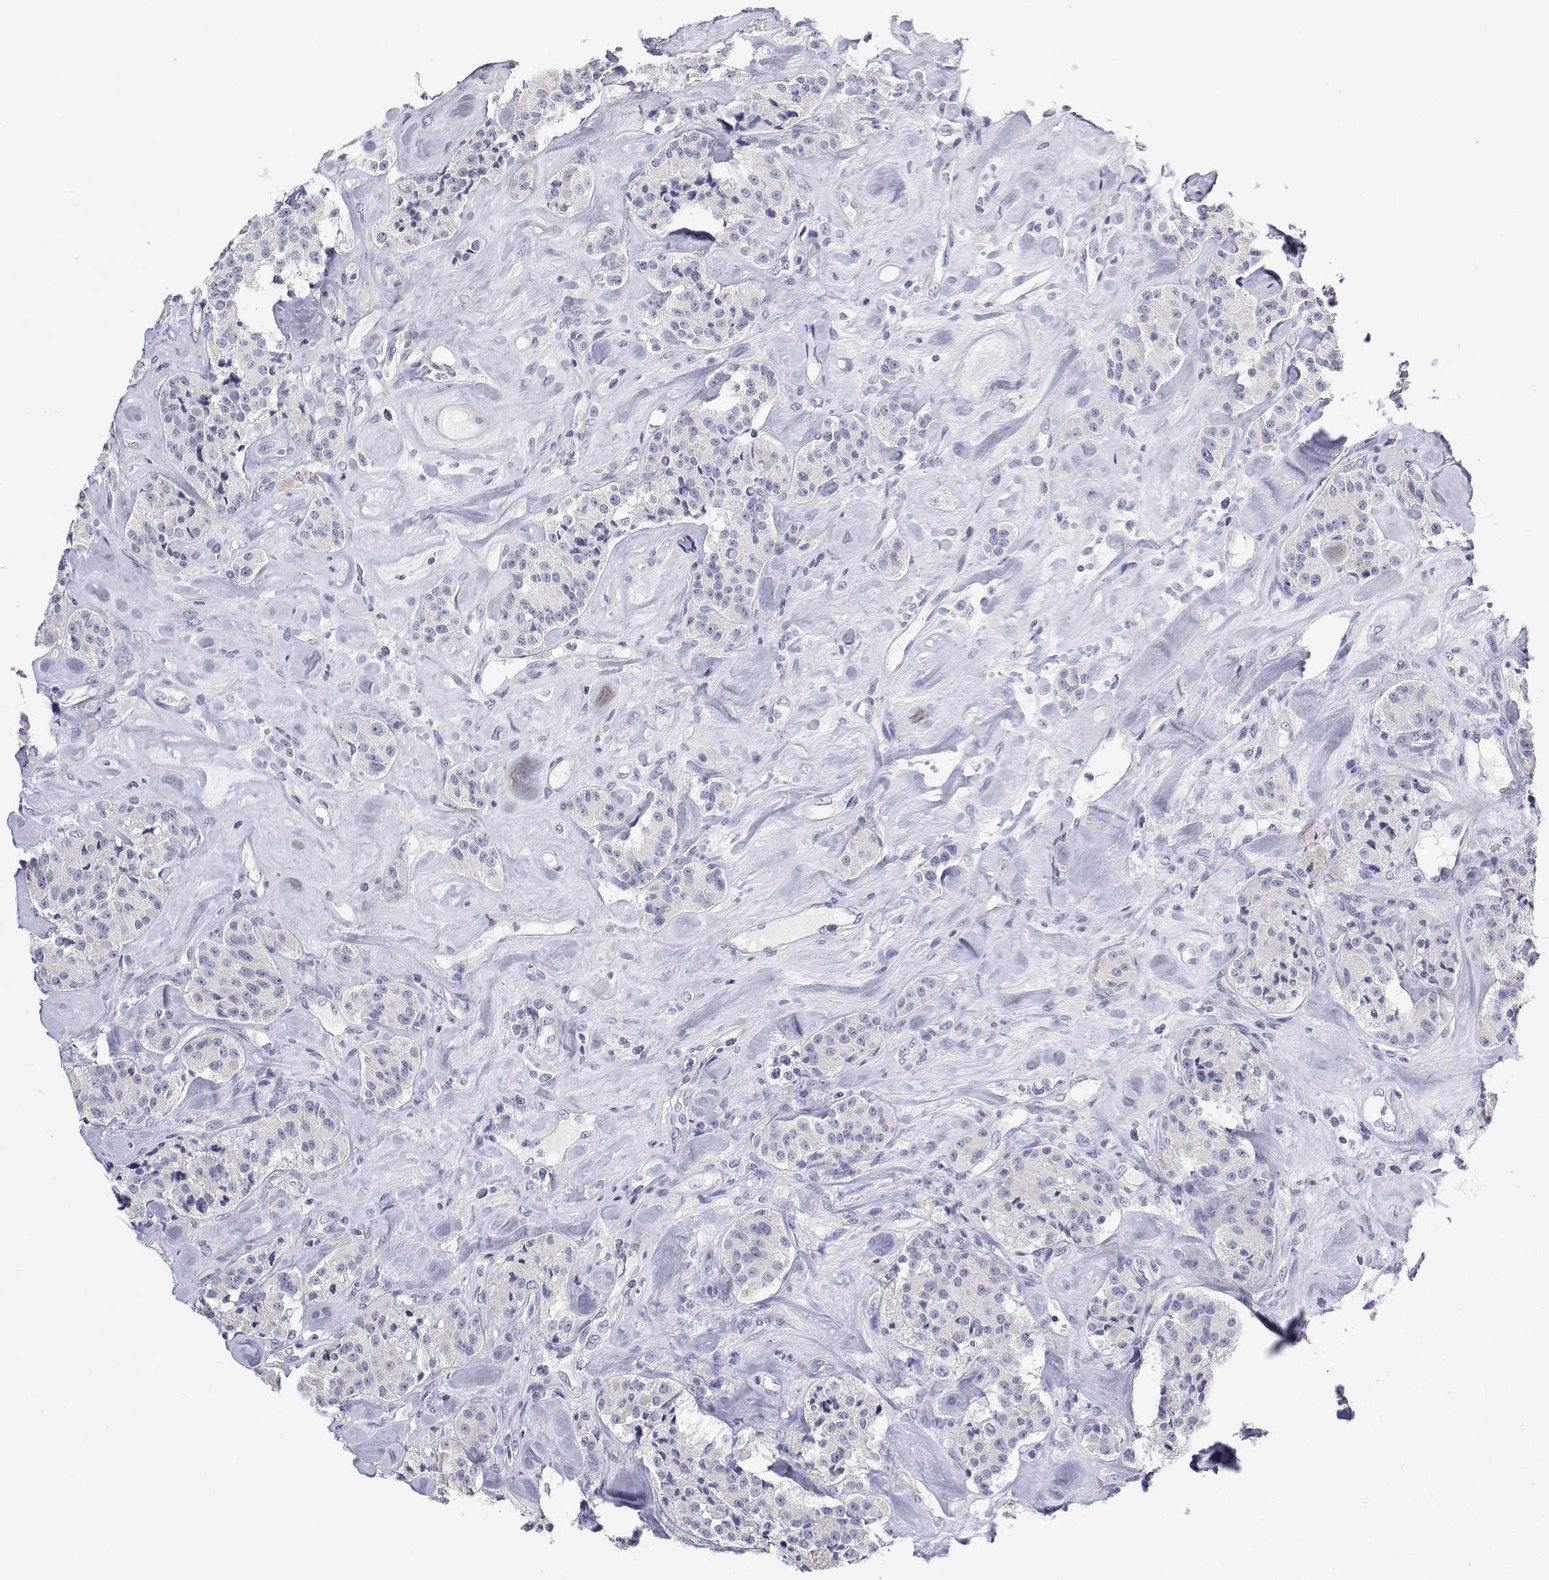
{"staining": {"intensity": "negative", "quantity": "none", "location": "none"}, "tissue": "carcinoid", "cell_type": "Tumor cells", "image_type": "cancer", "snomed": [{"axis": "morphology", "description": "Carcinoid, malignant, NOS"}, {"axis": "topography", "description": "Pancreas"}], "caption": "Immunohistochemistry histopathology image of carcinoid stained for a protein (brown), which reveals no staining in tumor cells. The staining is performed using DAB (3,3'-diaminobenzidine) brown chromogen with nuclei counter-stained in using hematoxylin.", "gene": "ANKRD65", "patient": {"sex": "male", "age": 41}}